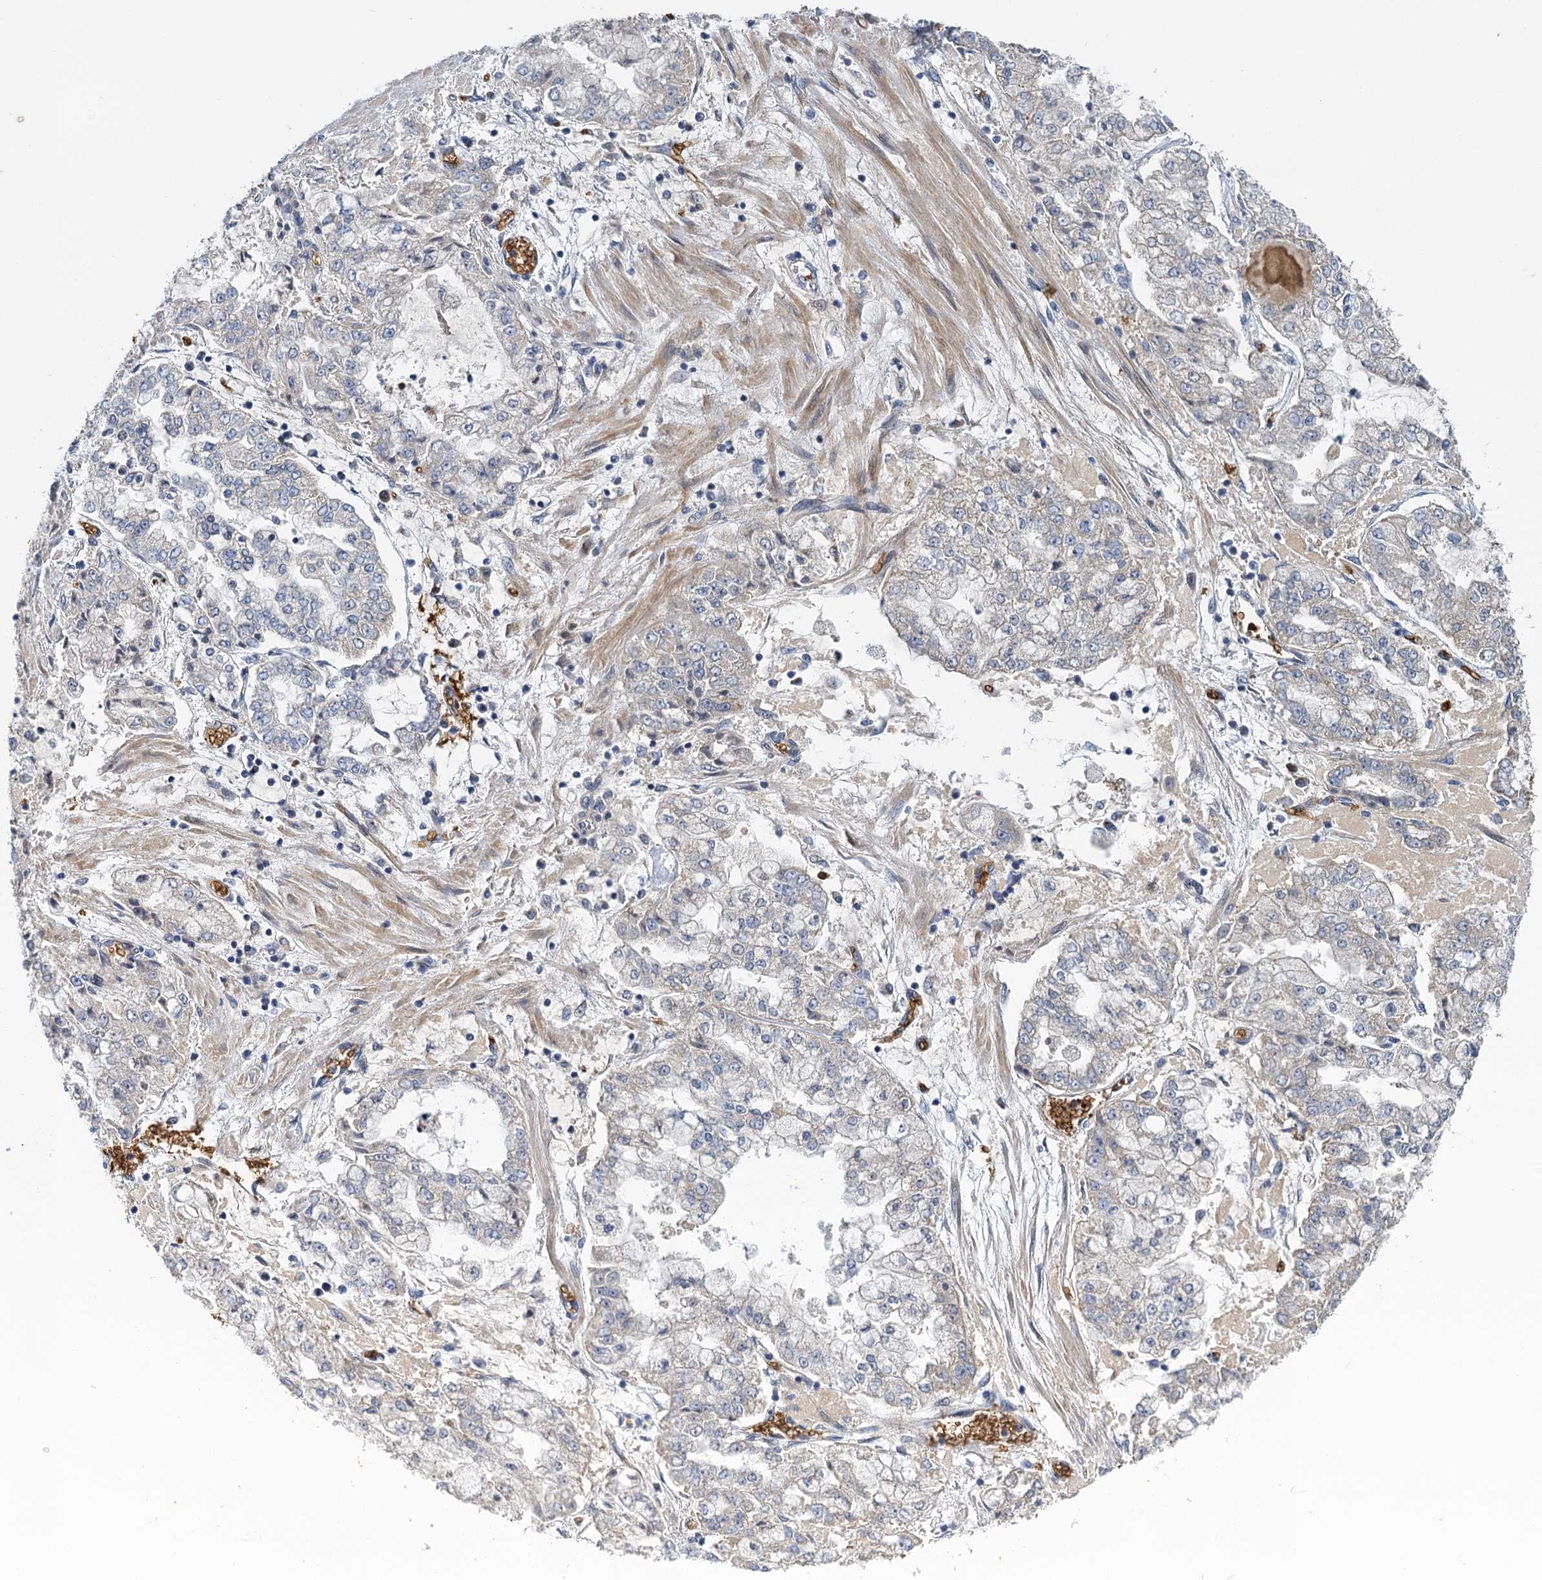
{"staining": {"intensity": "negative", "quantity": "none", "location": "none"}, "tissue": "stomach cancer", "cell_type": "Tumor cells", "image_type": "cancer", "snomed": [{"axis": "morphology", "description": "Adenocarcinoma, NOS"}, {"axis": "topography", "description": "Stomach"}], "caption": "Tumor cells show no significant protein positivity in stomach cancer. (DAB IHC visualized using brightfield microscopy, high magnification).", "gene": "BCS1L", "patient": {"sex": "male", "age": 76}}